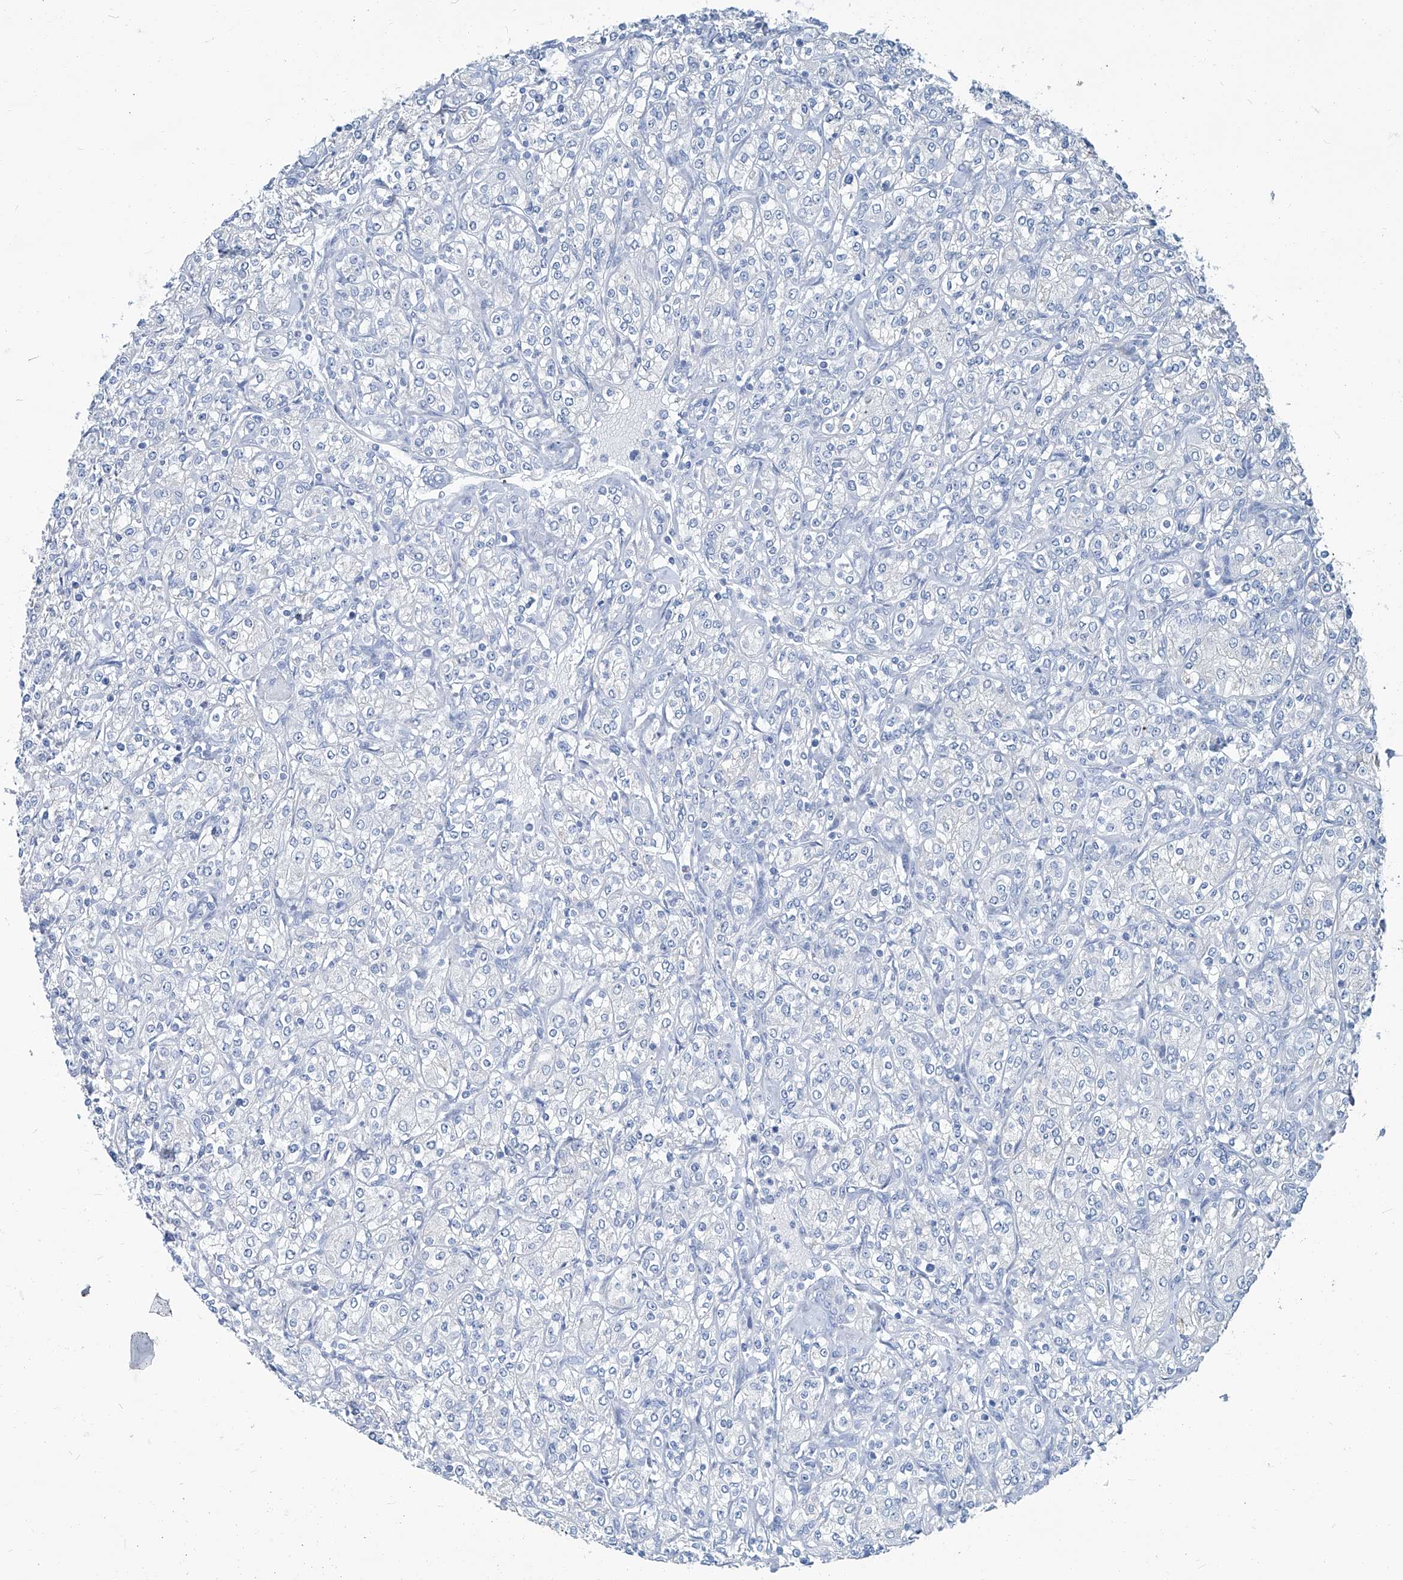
{"staining": {"intensity": "negative", "quantity": "none", "location": "none"}, "tissue": "renal cancer", "cell_type": "Tumor cells", "image_type": "cancer", "snomed": [{"axis": "morphology", "description": "Adenocarcinoma, NOS"}, {"axis": "topography", "description": "Kidney"}], "caption": "Tumor cells are negative for protein expression in human adenocarcinoma (renal). (DAB IHC, high magnification).", "gene": "PFKL", "patient": {"sex": "male", "age": 77}}